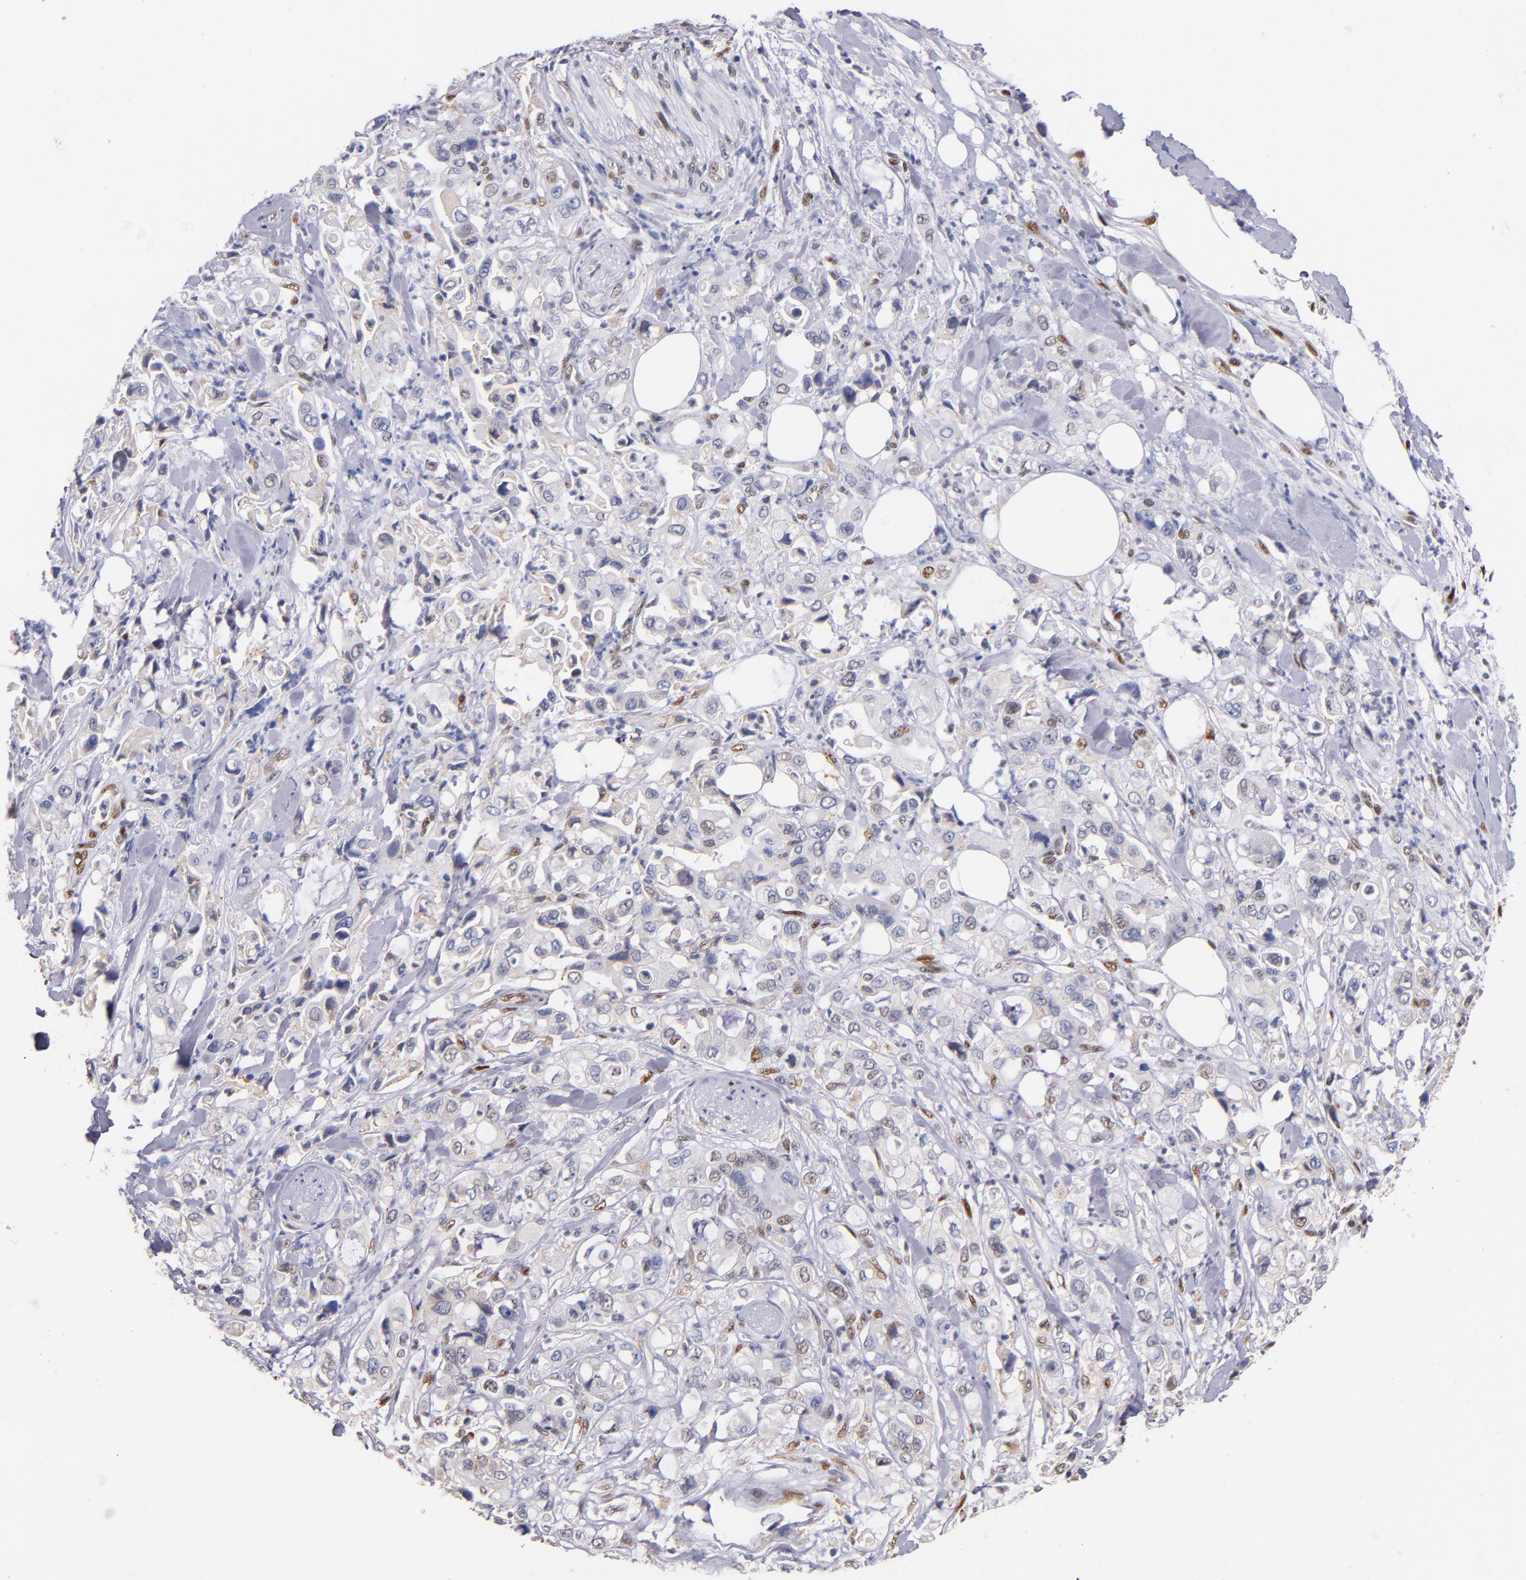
{"staining": {"intensity": "weak", "quantity": "<25%", "location": "nuclear"}, "tissue": "pancreatic cancer", "cell_type": "Tumor cells", "image_type": "cancer", "snomed": [{"axis": "morphology", "description": "Adenocarcinoma, NOS"}, {"axis": "topography", "description": "Pancreas"}], "caption": "Immunohistochemistry micrograph of pancreatic cancer (adenocarcinoma) stained for a protein (brown), which displays no positivity in tumor cells.", "gene": "SRF", "patient": {"sex": "male", "age": 70}}